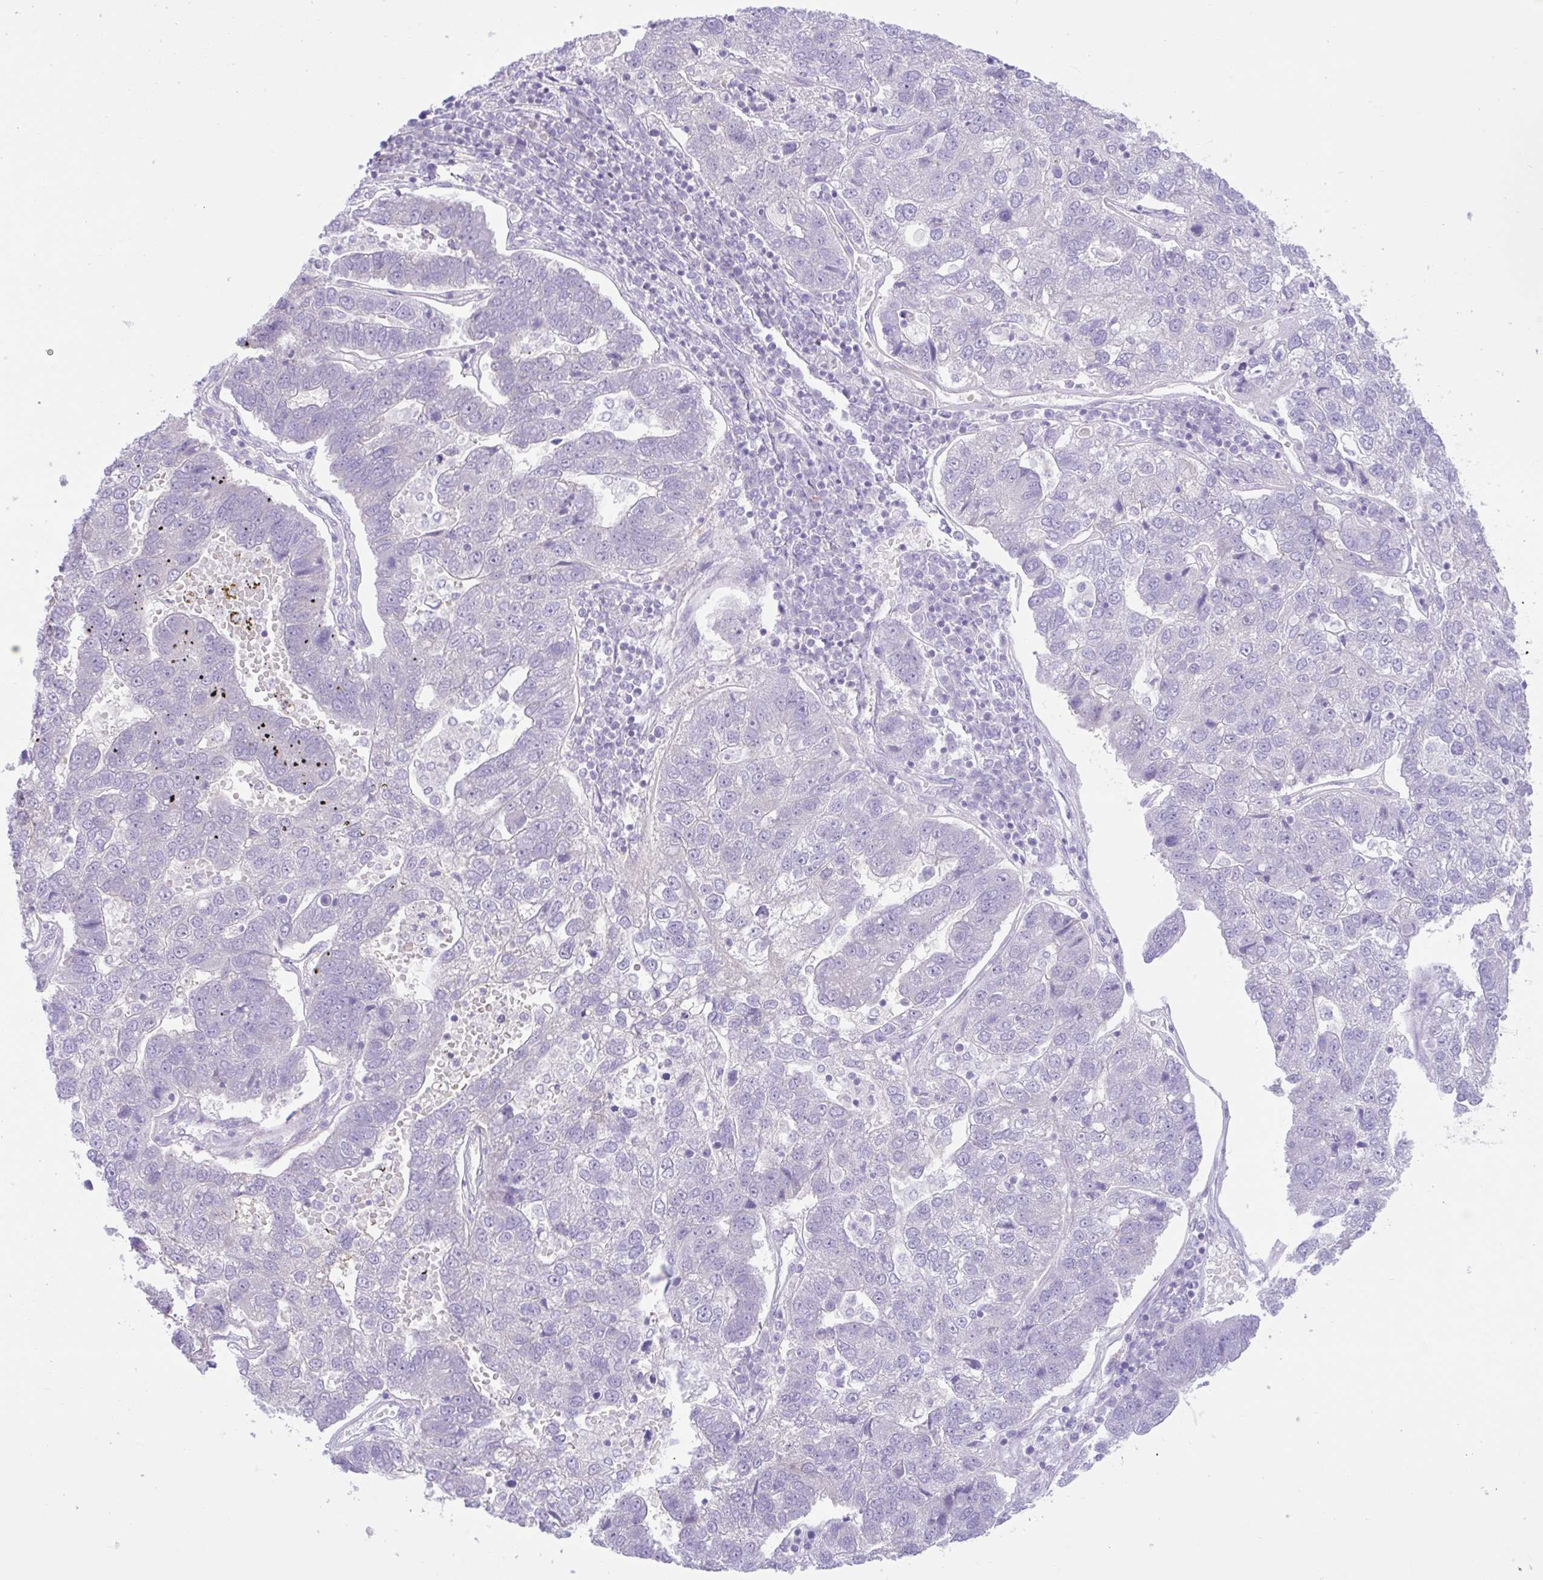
{"staining": {"intensity": "negative", "quantity": "none", "location": "none"}, "tissue": "pancreatic cancer", "cell_type": "Tumor cells", "image_type": "cancer", "snomed": [{"axis": "morphology", "description": "Adenocarcinoma, NOS"}, {"axis": "topography", "description": "Pancreas"}], "caption": "There is no significant staining in tumor cells of pancreatic cancer (adenocarcinoma). Nuclei are stained in blue.", "gene": "ZNF101", "patient": {"sex": "female", "age": 61}}